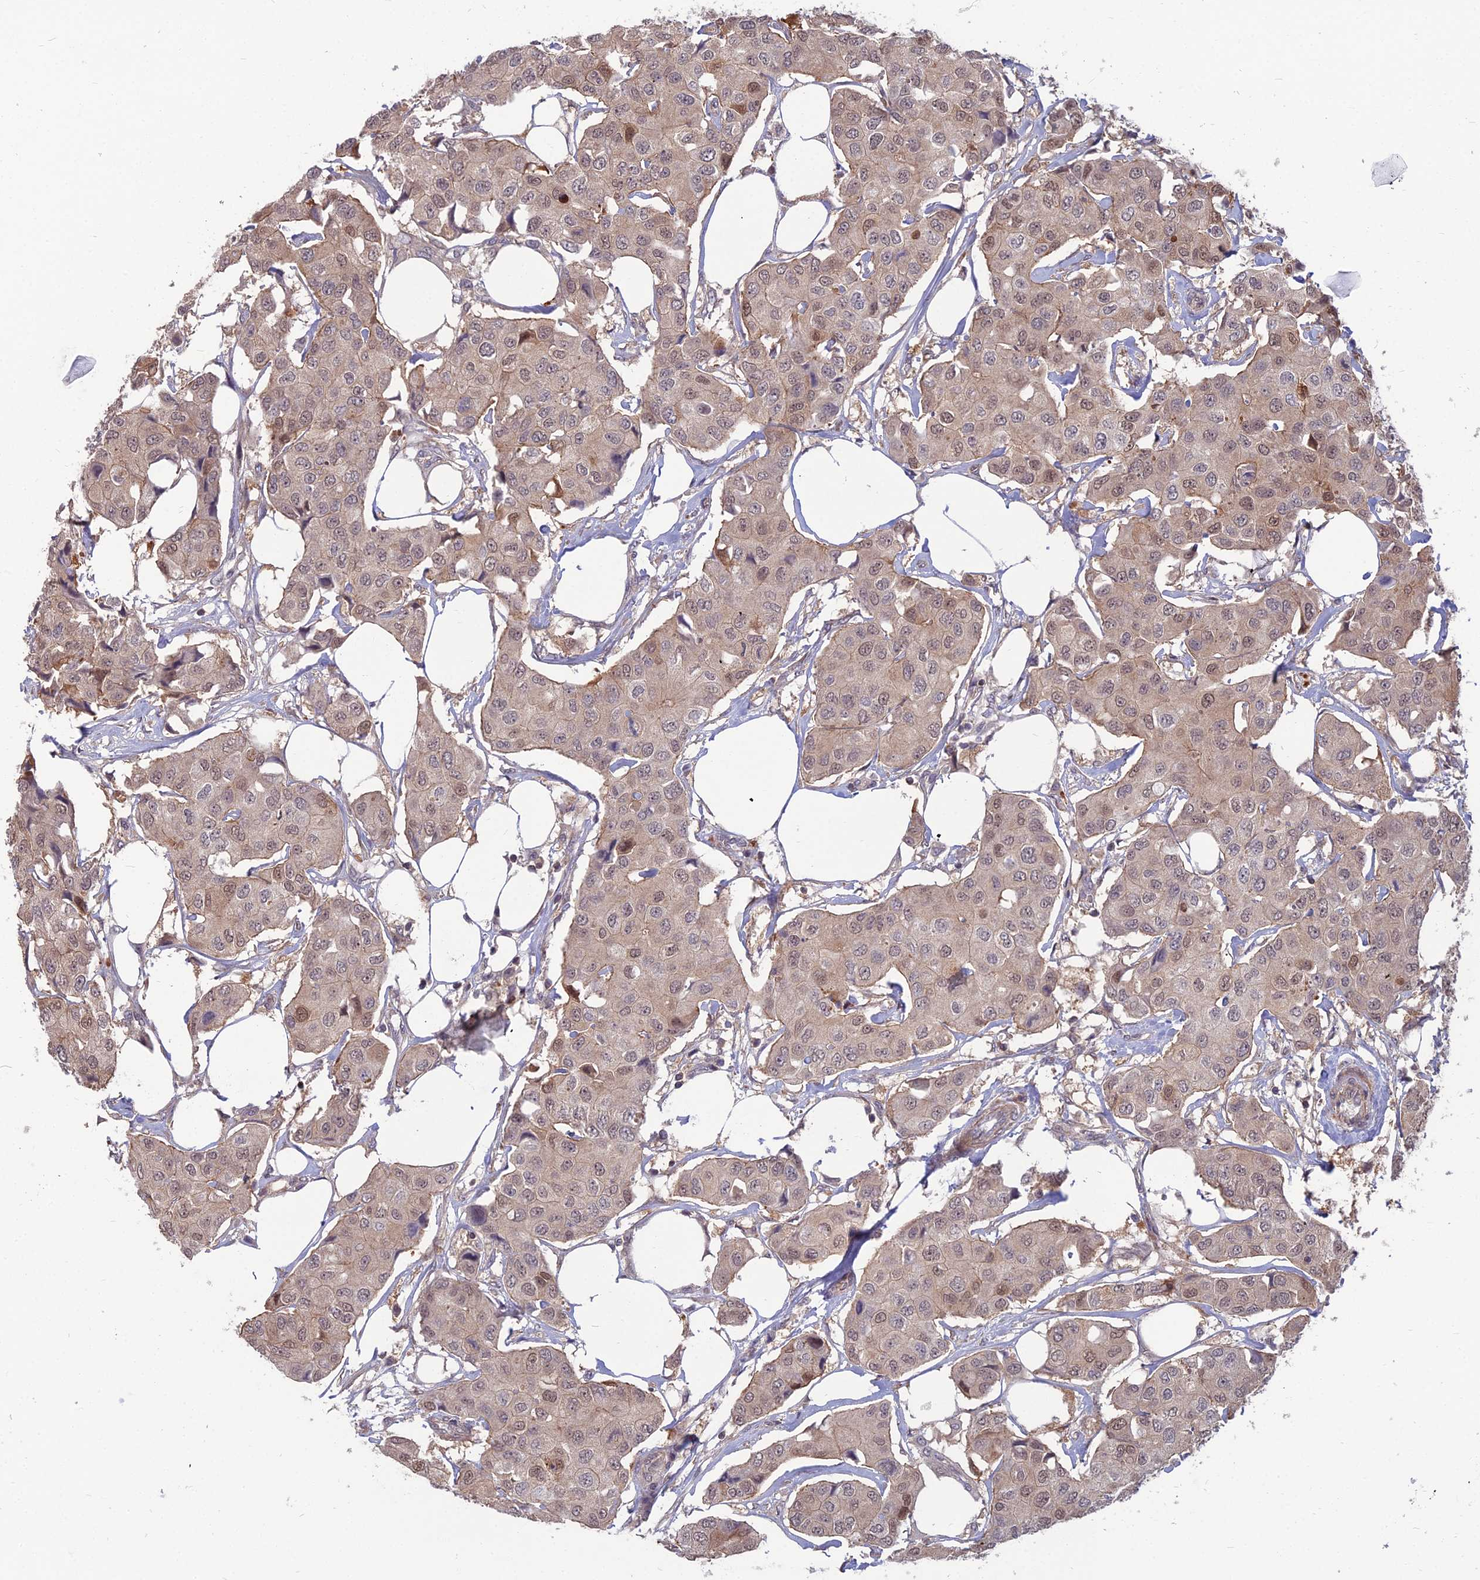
{"staining": {"intensity": "weak", "quantity": ">75%", "location": "cytoplasmic/membranous,nuclear"}, "tissue": "breast cancer", "cell_type": "Tumor cells", "image_type": "cancer", "snomed": [{"axis": "morphology", "description": "Duct carcinoma"}, {"axis": "topography", "description": "Breast"}], "caption": "Breast cancer stained with IHC displays weak cytoplasmic/membranous and nuclear staining in about >75% of tumor cells. The staining was performed using DAB (3,3'-diaminobenzidine), with brown indicating positive protein expression. Nuclei are stained blue with hematoxylin.", "gene": "OPA3", "patient": {"sex": "female", "age": 80}}